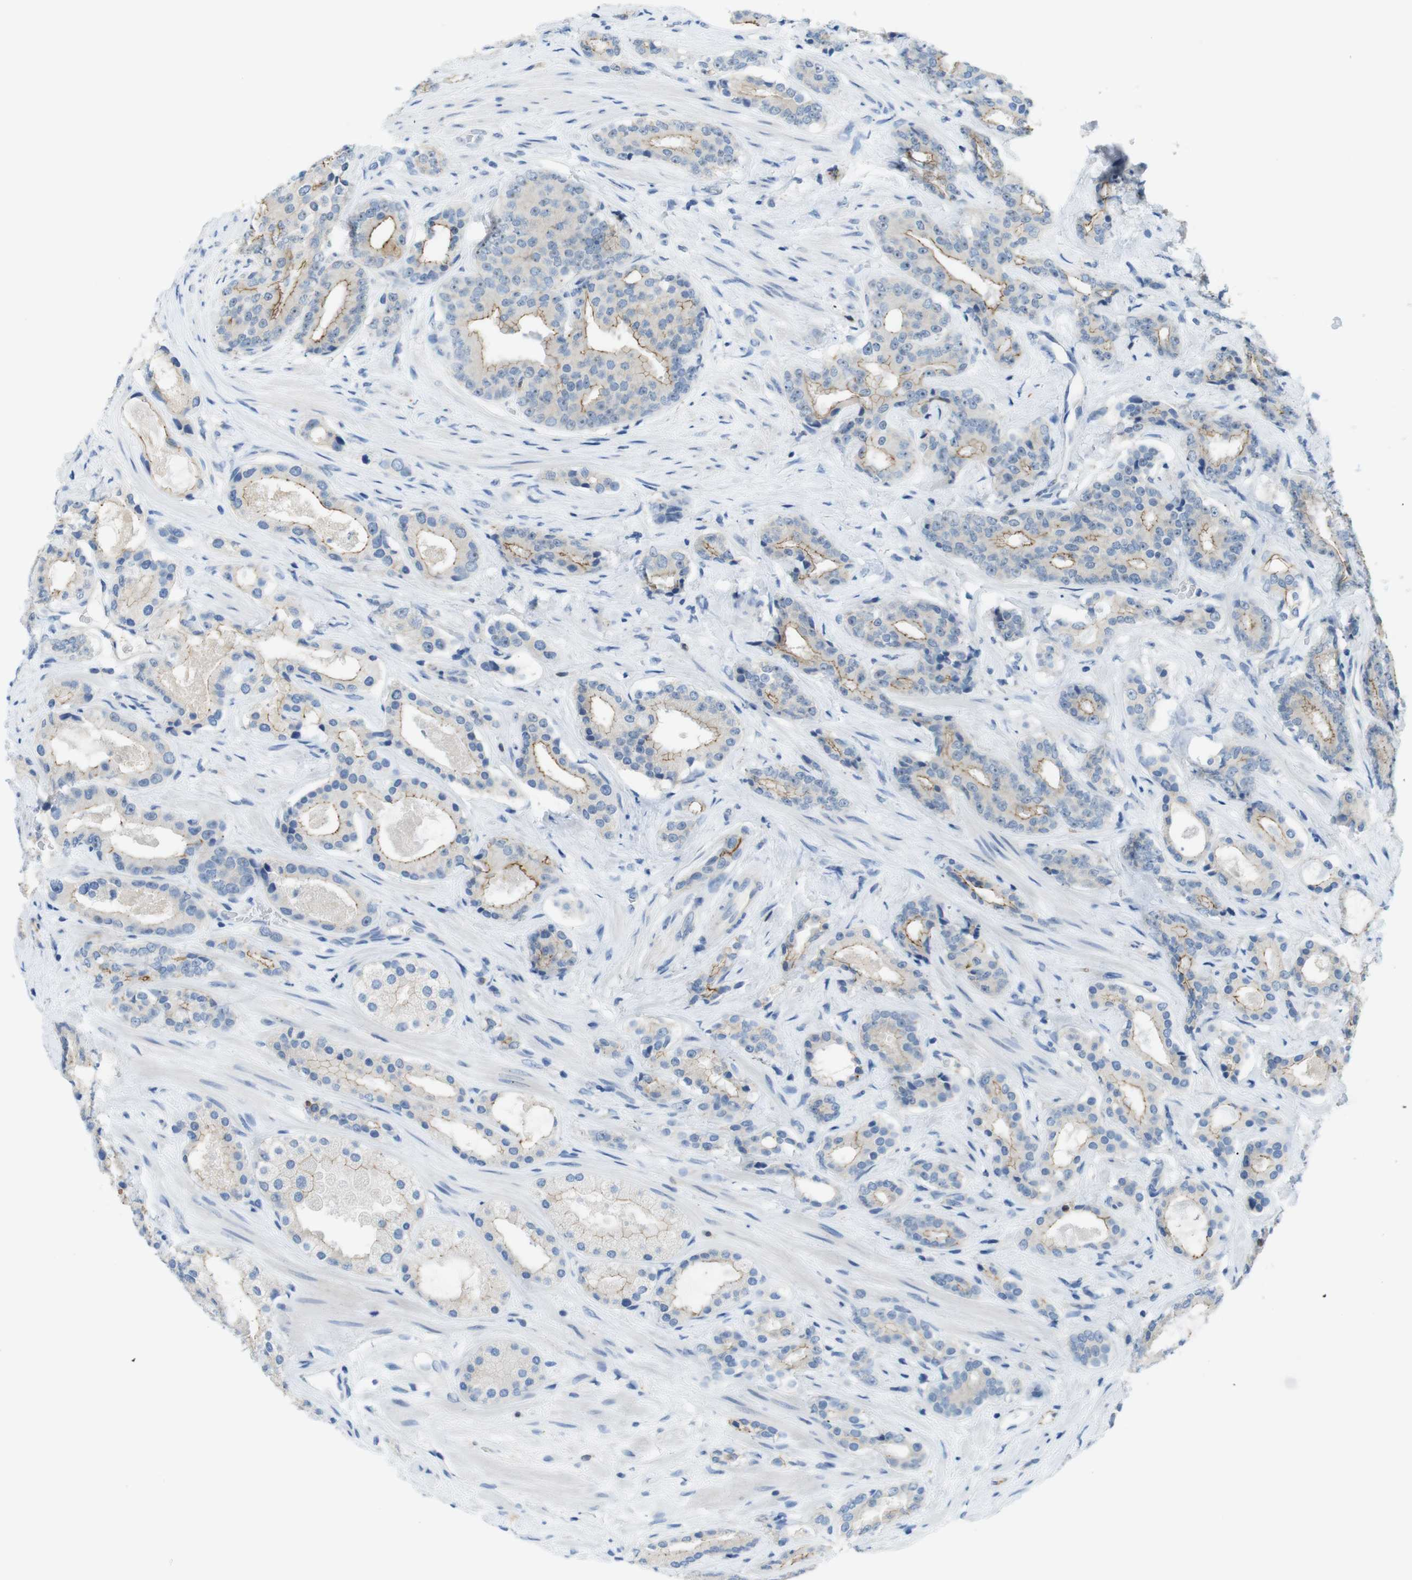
{"staining": {"intensity": "weak", "quantity": "25%-75%", "location": "cytoplasmic/membranous"}, "tissue": "prostate cancer", "cell_type": "Tumor cells", "image_type": "cancer", "snomed": [{"axis": "morphology", "description": "Adenocarcinoma, High grade"}, {"axis": "topography", "description": "Prostate"}], "caption": "DAB immunohistochemical staining of human prostate cancer displays weak cytoplasmic/membranous protein staining in about 25%-75% of tumor cells.", "gene": "TJP3", "patient": {"sex": "male", "age": 71}}